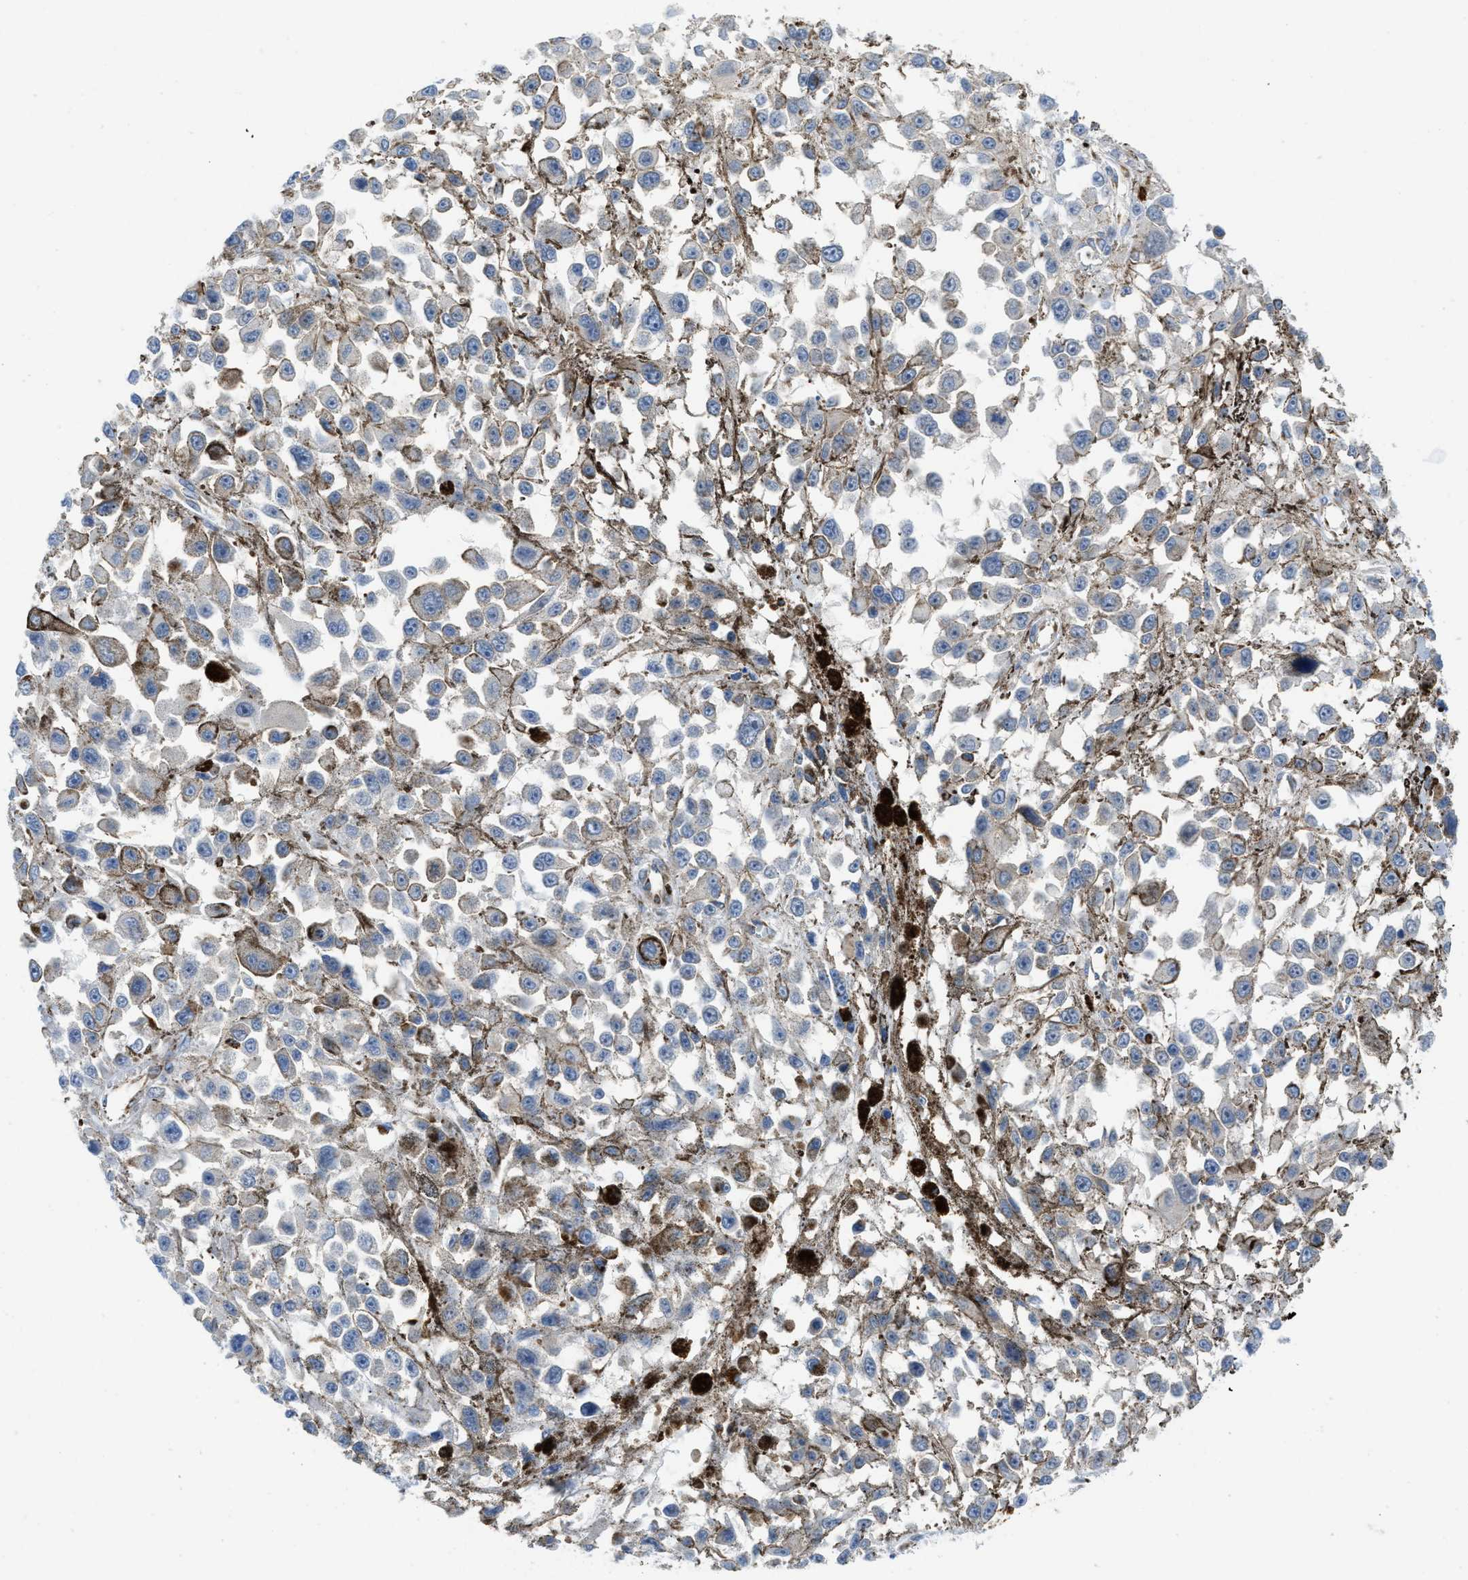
{"staining": {"intensity": "negative", "quantity": "none", "location": "none"}, "tissue": "melanoma", "cell_type": "Tumor cells", "image_type": "cancer", "snomed": [{"axis": "morphology", "description": "Malignant melanoma, Metastatic site"}, {"axis": "topography", "description": "Lymph node"}], "caption": "Tumor cells are negative for brown protein staining in melanoma. Nuclei are stained in blue.", "gene": "SQOR", "patient": {"sex": "male", "age": 59}}